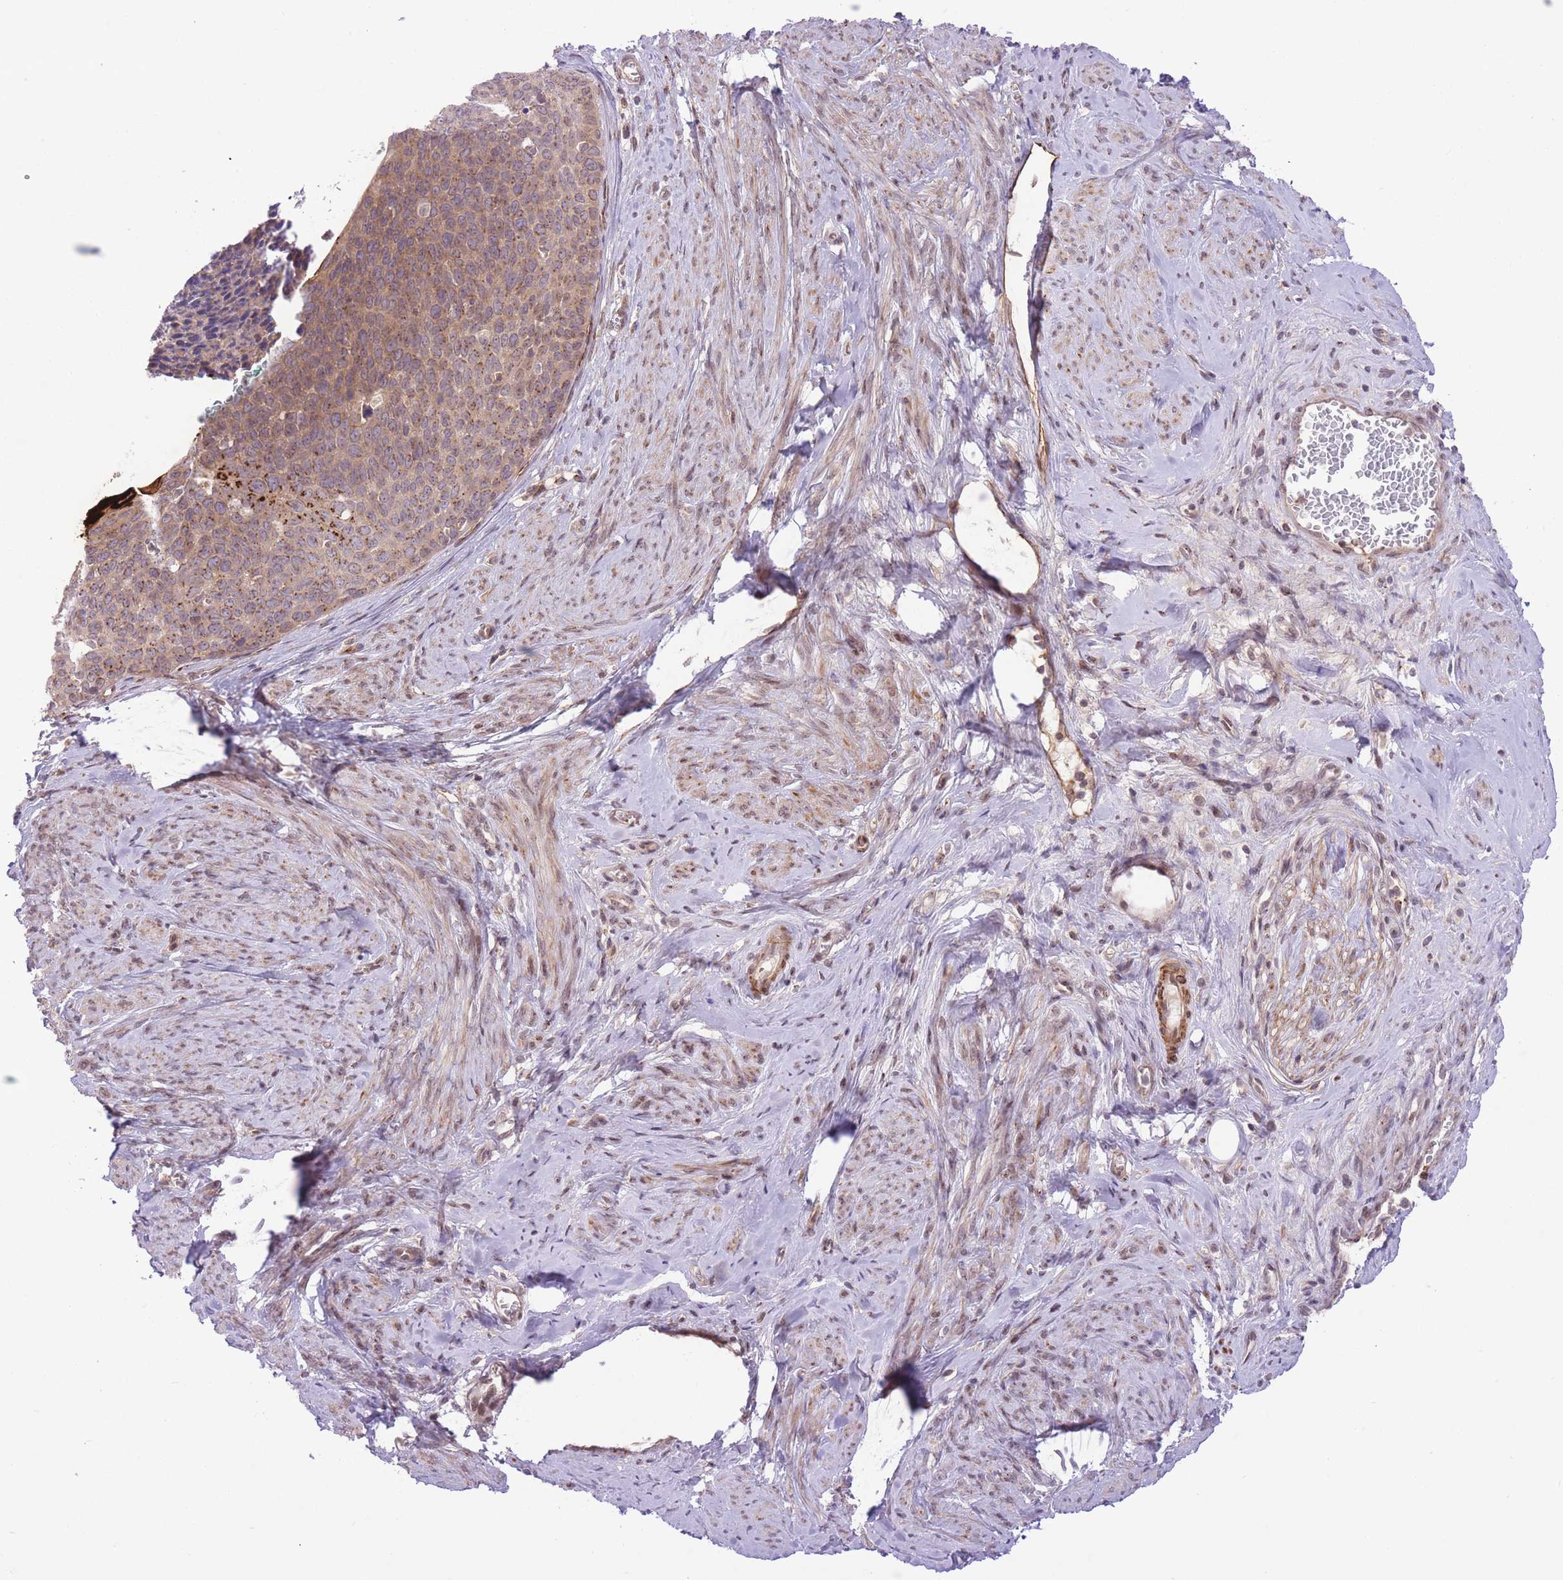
{"staining": {"intensity": "strong", "quantity": "25%-75%", "location": "cytoplasmic/membranous"}, "tissue": "cervical cancer", "cell_type": "Tumor cells", "image_type": "cancer", "snomed": [{"axis": "morphology", "description": "Squamous cell carcinoma, NOS"}, {"axis": "topography", "description": "Cervix"}], "caption": "Protein expression analysis of squamous cell carcinoma (cervical) exhibits strong cytoplasmic/membranous staining in approximately 25%-75% of tumor cells. The protein of interest is stained brown, and the nuclei are stained in blue (DAB (3,3'-diaminobenzidine) IHC with brightfield microscopy, high magnification).", "gene": "ZBED5", "patient": {"sex": "female", "age": 80}}